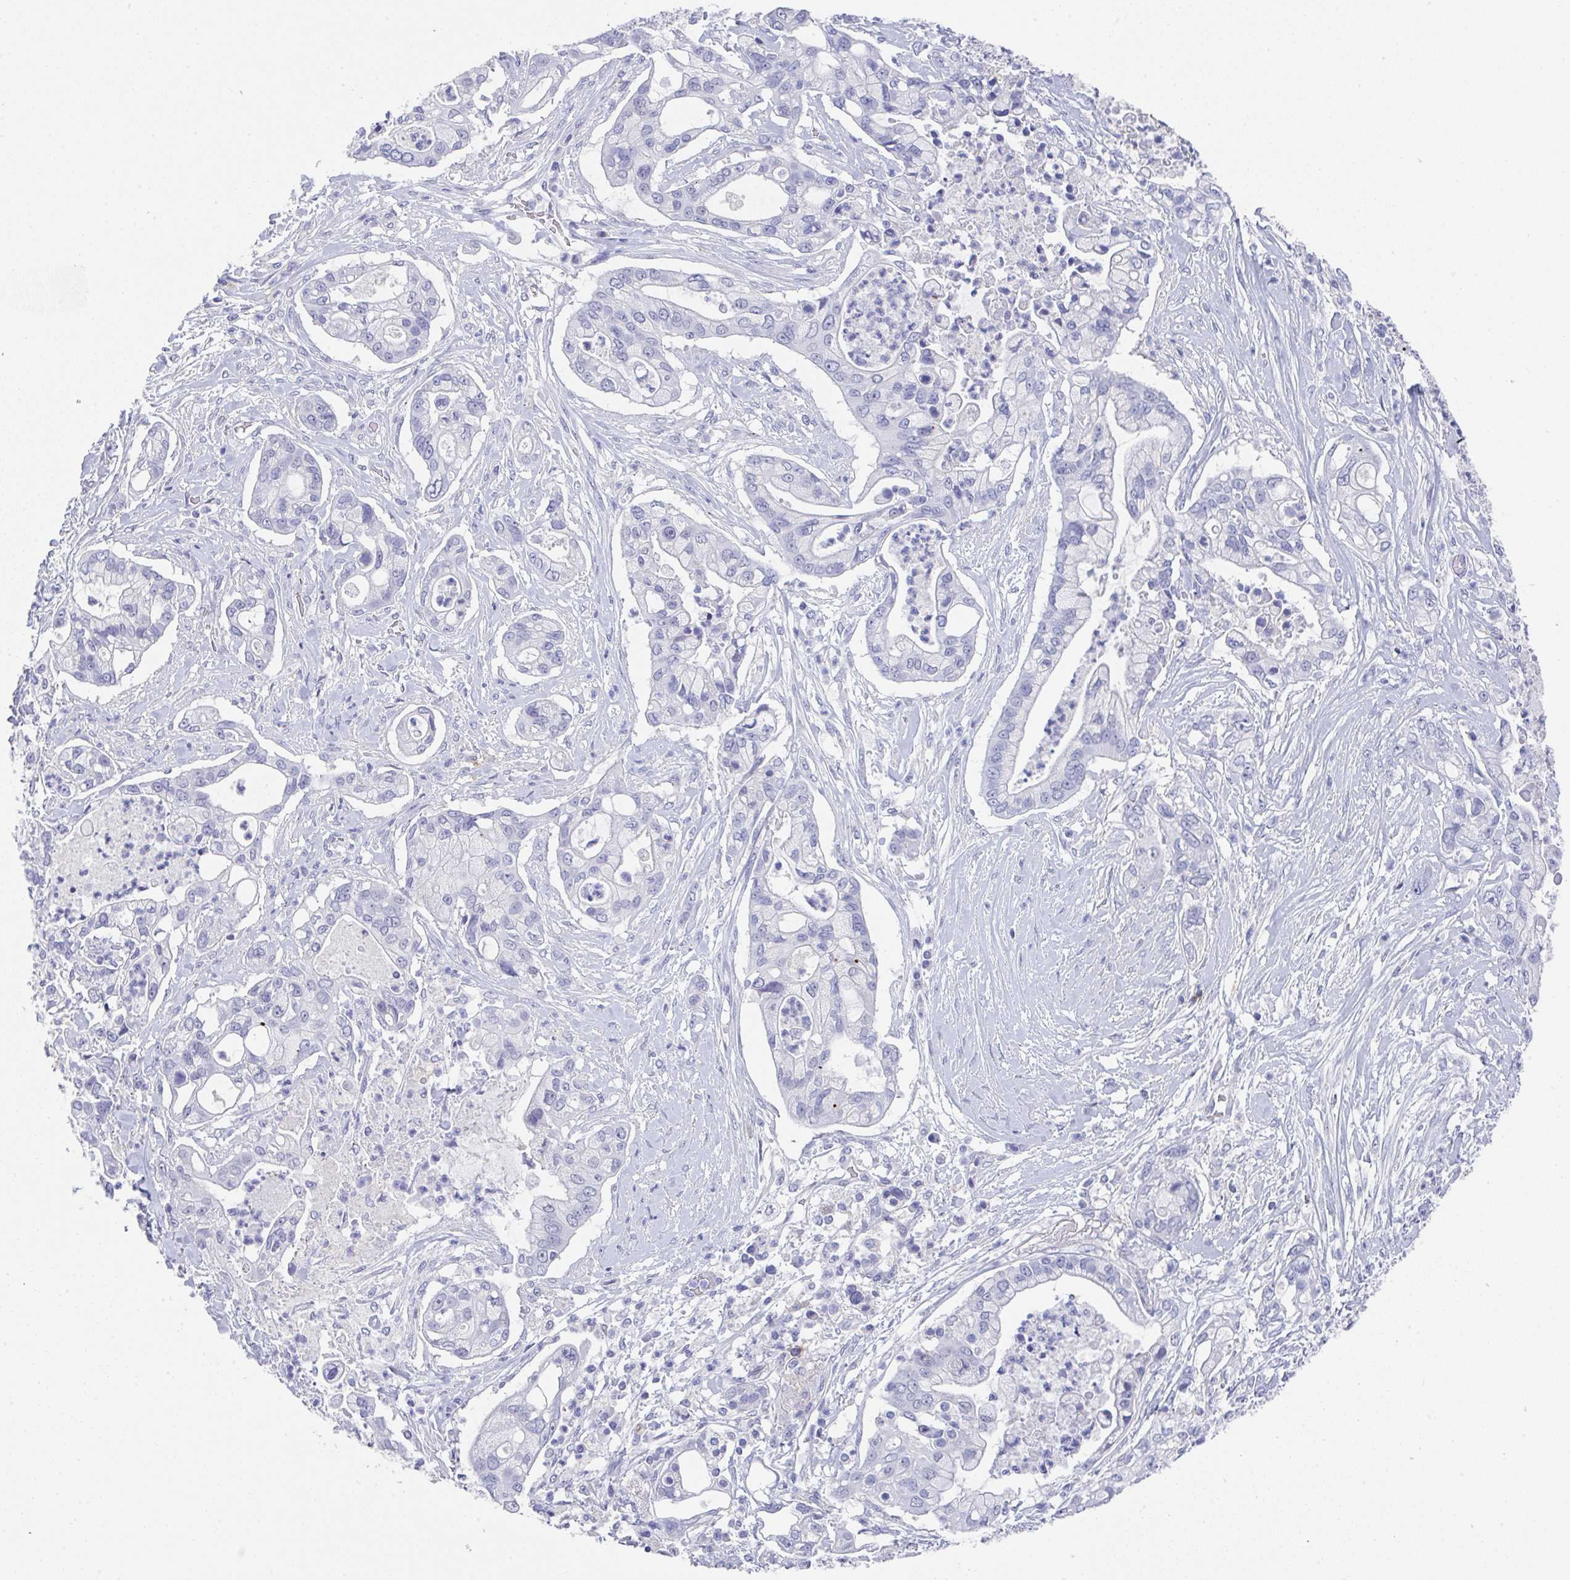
{"staining": {"intensity": "negative", "quantity": "none", "location": "none"}, "tissue": "pancreatic cancer", "cell_type": "Tumor cells", "image_type": "cancer", "snomed": [{"axis": "morphology", "description": "Adenocarcinoma, NOS"}, {"axis": "topography", "description": "Pancreas"}], "caption": "The IHC photomicrograph has no significant positivity in tumor cells of pancreatic cancer (adenocarcinoma) tissue.", "gene": "TNFRSF8", "patient": {"sex": "female", "age": 69}}